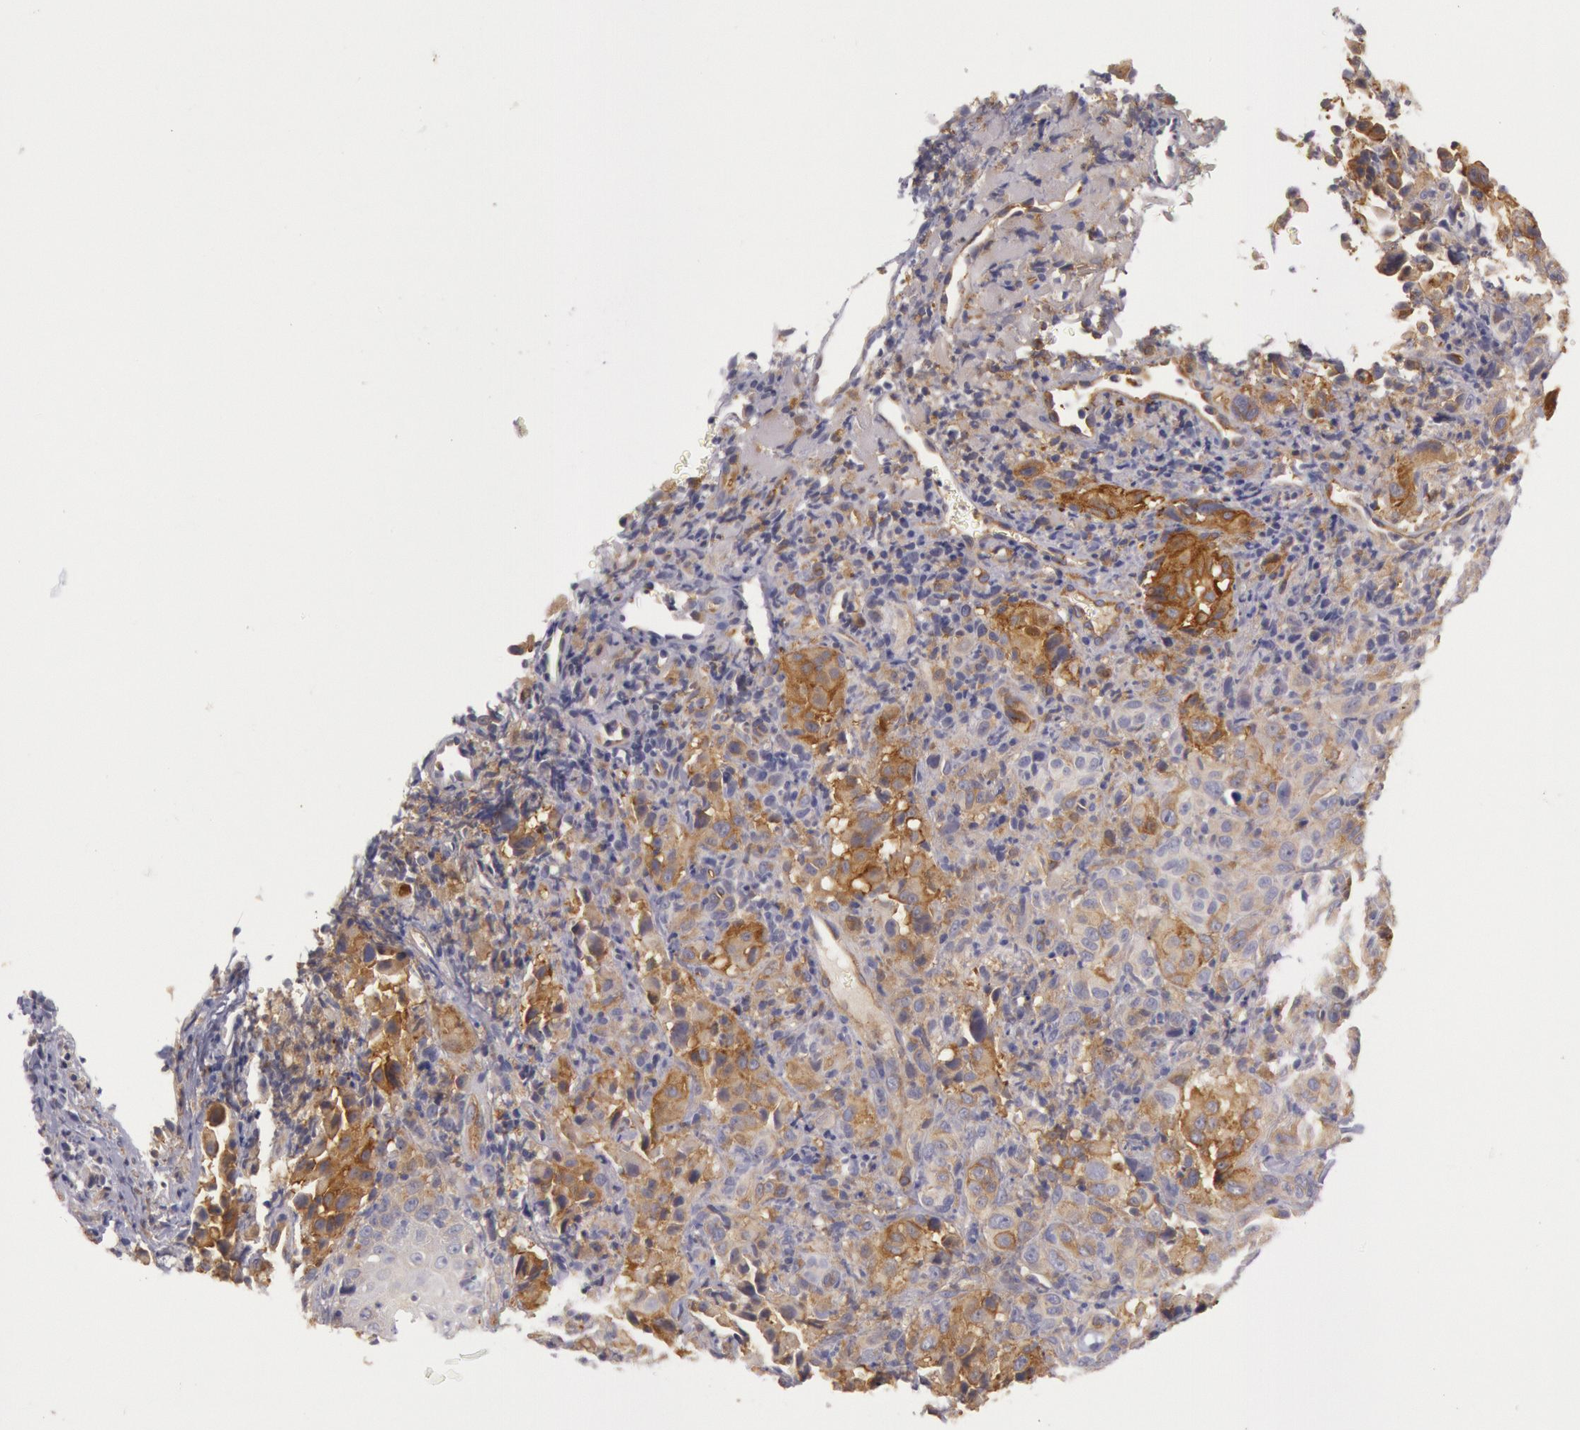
{"staining": {"intensity": "moderate", "quantity": "25%-75%", "location": "cytoplasmic/membranous"}, "tissue": "melanoma", "cell_type": "Tumor cells", "image_type": "cancer", "snomed": [{"axis": "morphology", "description": "Malignant melanoma, NOS"}, {"axis": "topography", "description": "Skin"}], "caption": "Immunohistochemical staining of human malignant melanoma reveals moderate cytoplasmic/membranous protein staining in about 25%-75% of tumor cells. The protein is stained brown, and the nuclei are stained in blue (DAB IHC with brightfield microscopy, high magnification).", "gene": "MYO5A", "patient": {"sex": "male", "age": 75}}